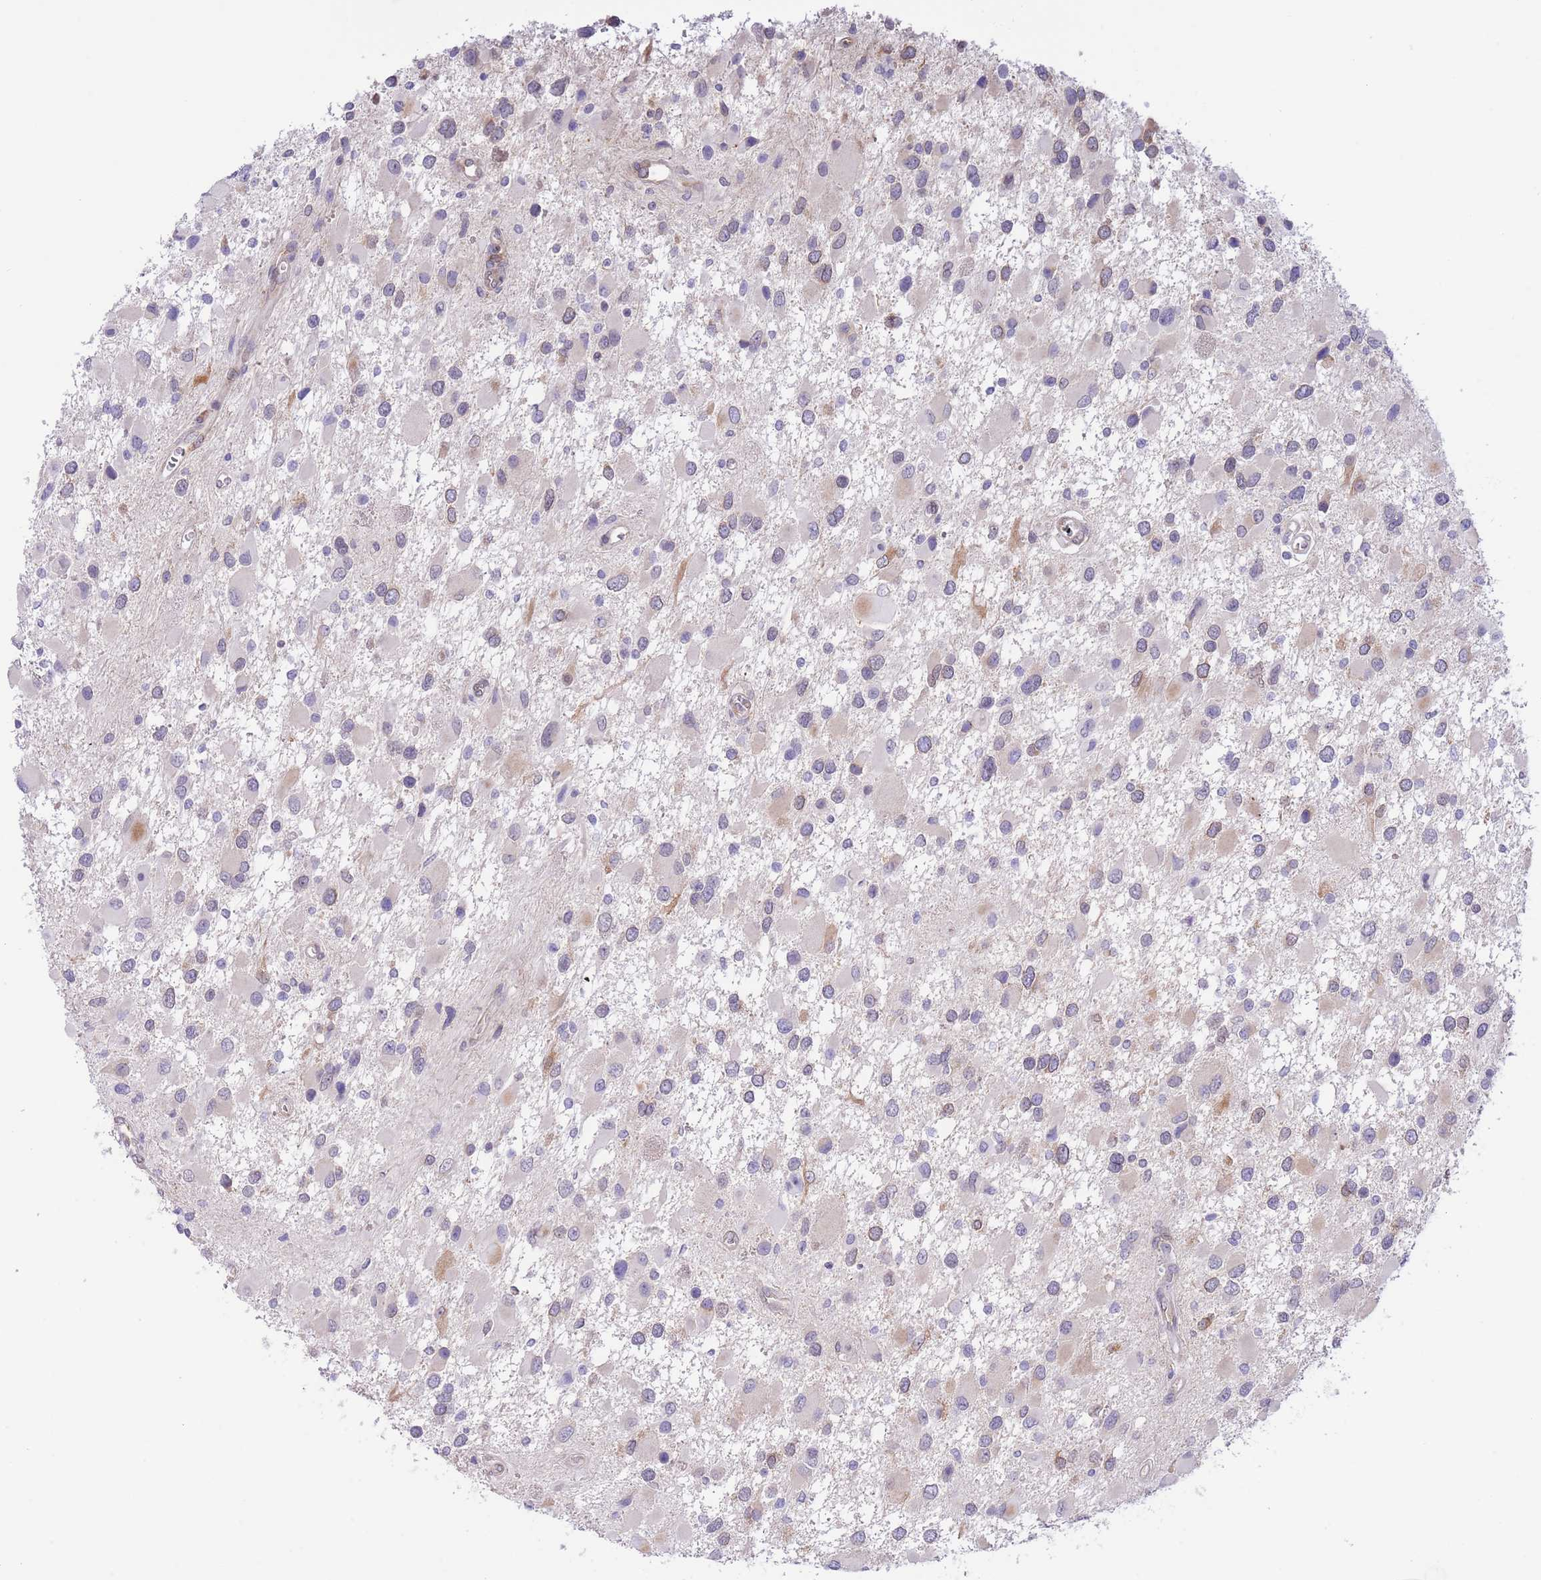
{"staining": {"intensity": "negative", "quantity": "none", "location": "none"}, "tissue": "glioma", "cell_type": "Tumor cells", "image_type": "cancer", "snomed": [{"axis": "morphology", "description": "Glioma, malignant, High grade"}, {"axis": "topography", "description": "Brain"}], "caption": "DAB immunohistochemical staining of human glioma demonstrates no significant positivity in tumor cells.", "gene": "EBPL", "patient": {"sex": "male", "age": 53}}